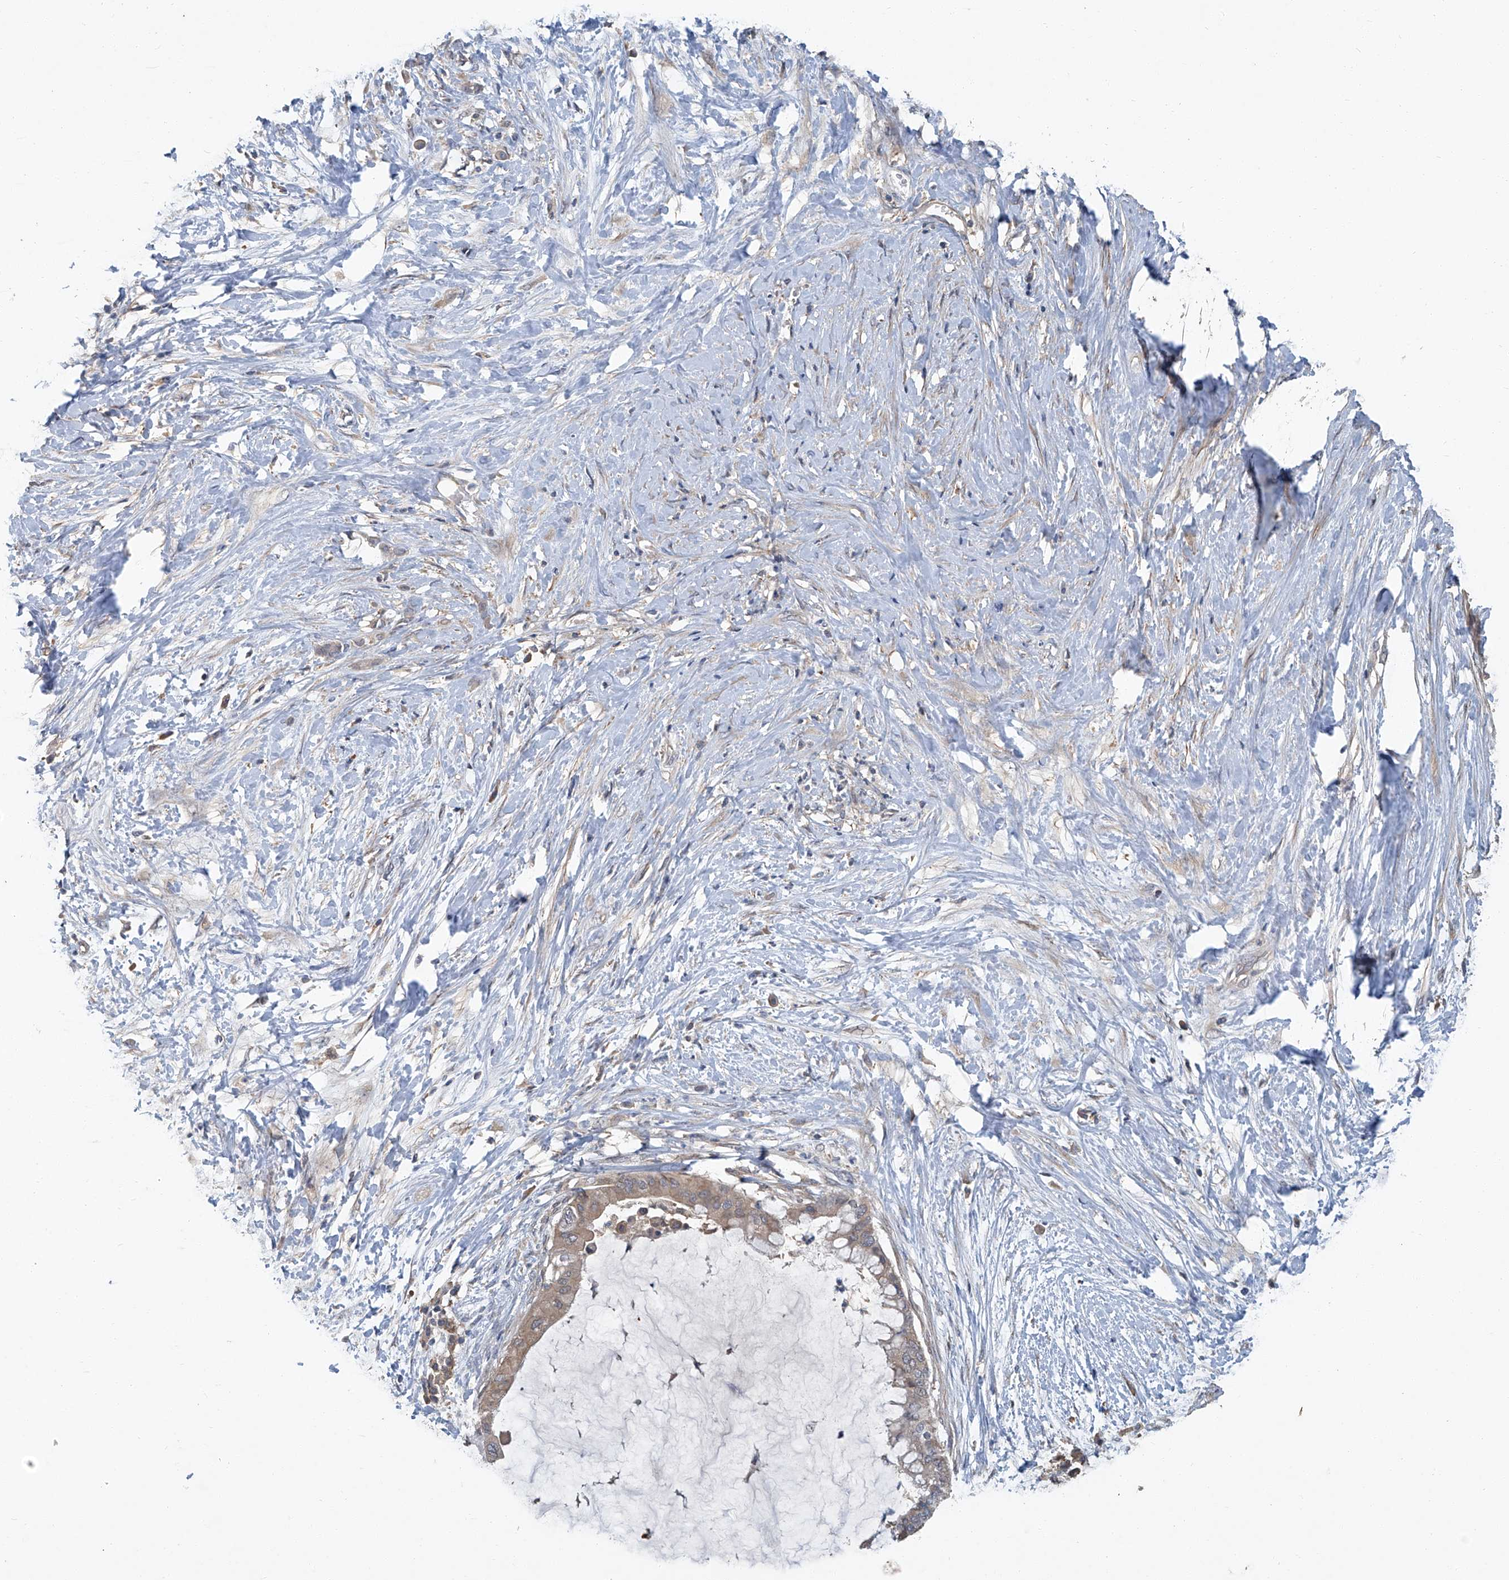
{"staining": {"intensity": "weak", "quantity": ">75%", "location": "cytoplasmic/membranous"}, "tissue": "pancreatic cancer", "cell_type": "Tumor cells", "image_type": "cancer", "snomed": [{"axis": "morphology", "description": "Adenocarcinoma, NOS"}, {"axis": "topography", "description": "Pancreas"}], "caption": "Protein expression analysis of human pancreatic adenocarcinoma reveals weak cytoplasmic/membranous expression in about >75% of tumor cells.", "gene": "ANKRD34A", "patient": {"sex": "male", "age": 41}}